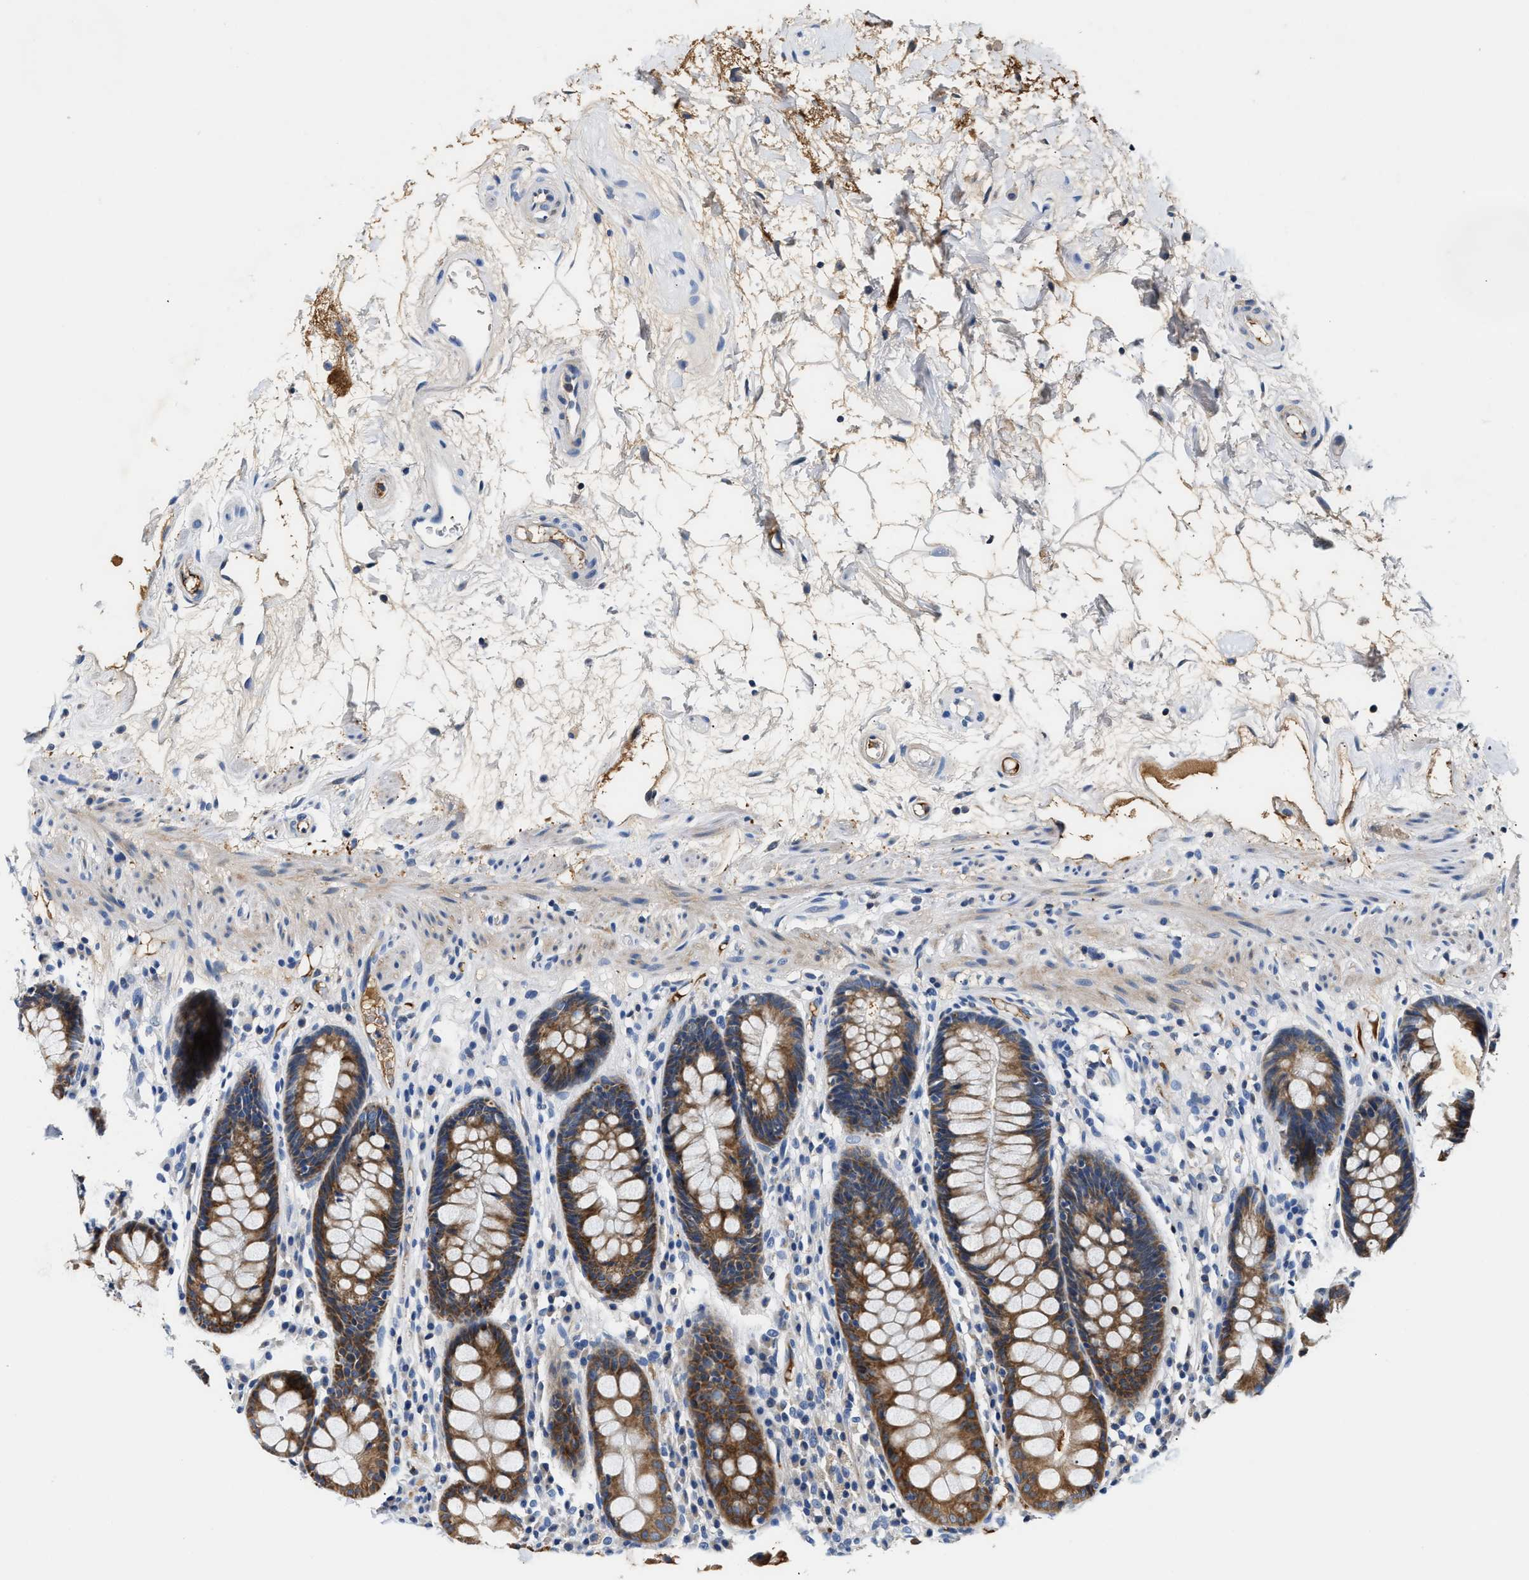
{"staining": {"intensity": "strong", "quantity": "25%-75%", "location": "cytoplasmic/membranous"}, "tissue": "rectum", "cell_type": "Glandular cells", "image_type": "normal", "snomed": [{"axis": "morphology", "description": "Normal tissue, NOS"}, {"axis": "topography", "description": "Rectum"}], "caption": "Strong cytoplasmic/membranous expression for a protein is seen in approximately 25%-75% of glandular cells of unremarkable rectum using immunohistochemistry.", "gene": "TUT7", "patient": {"sex": "male", "age": 64}}